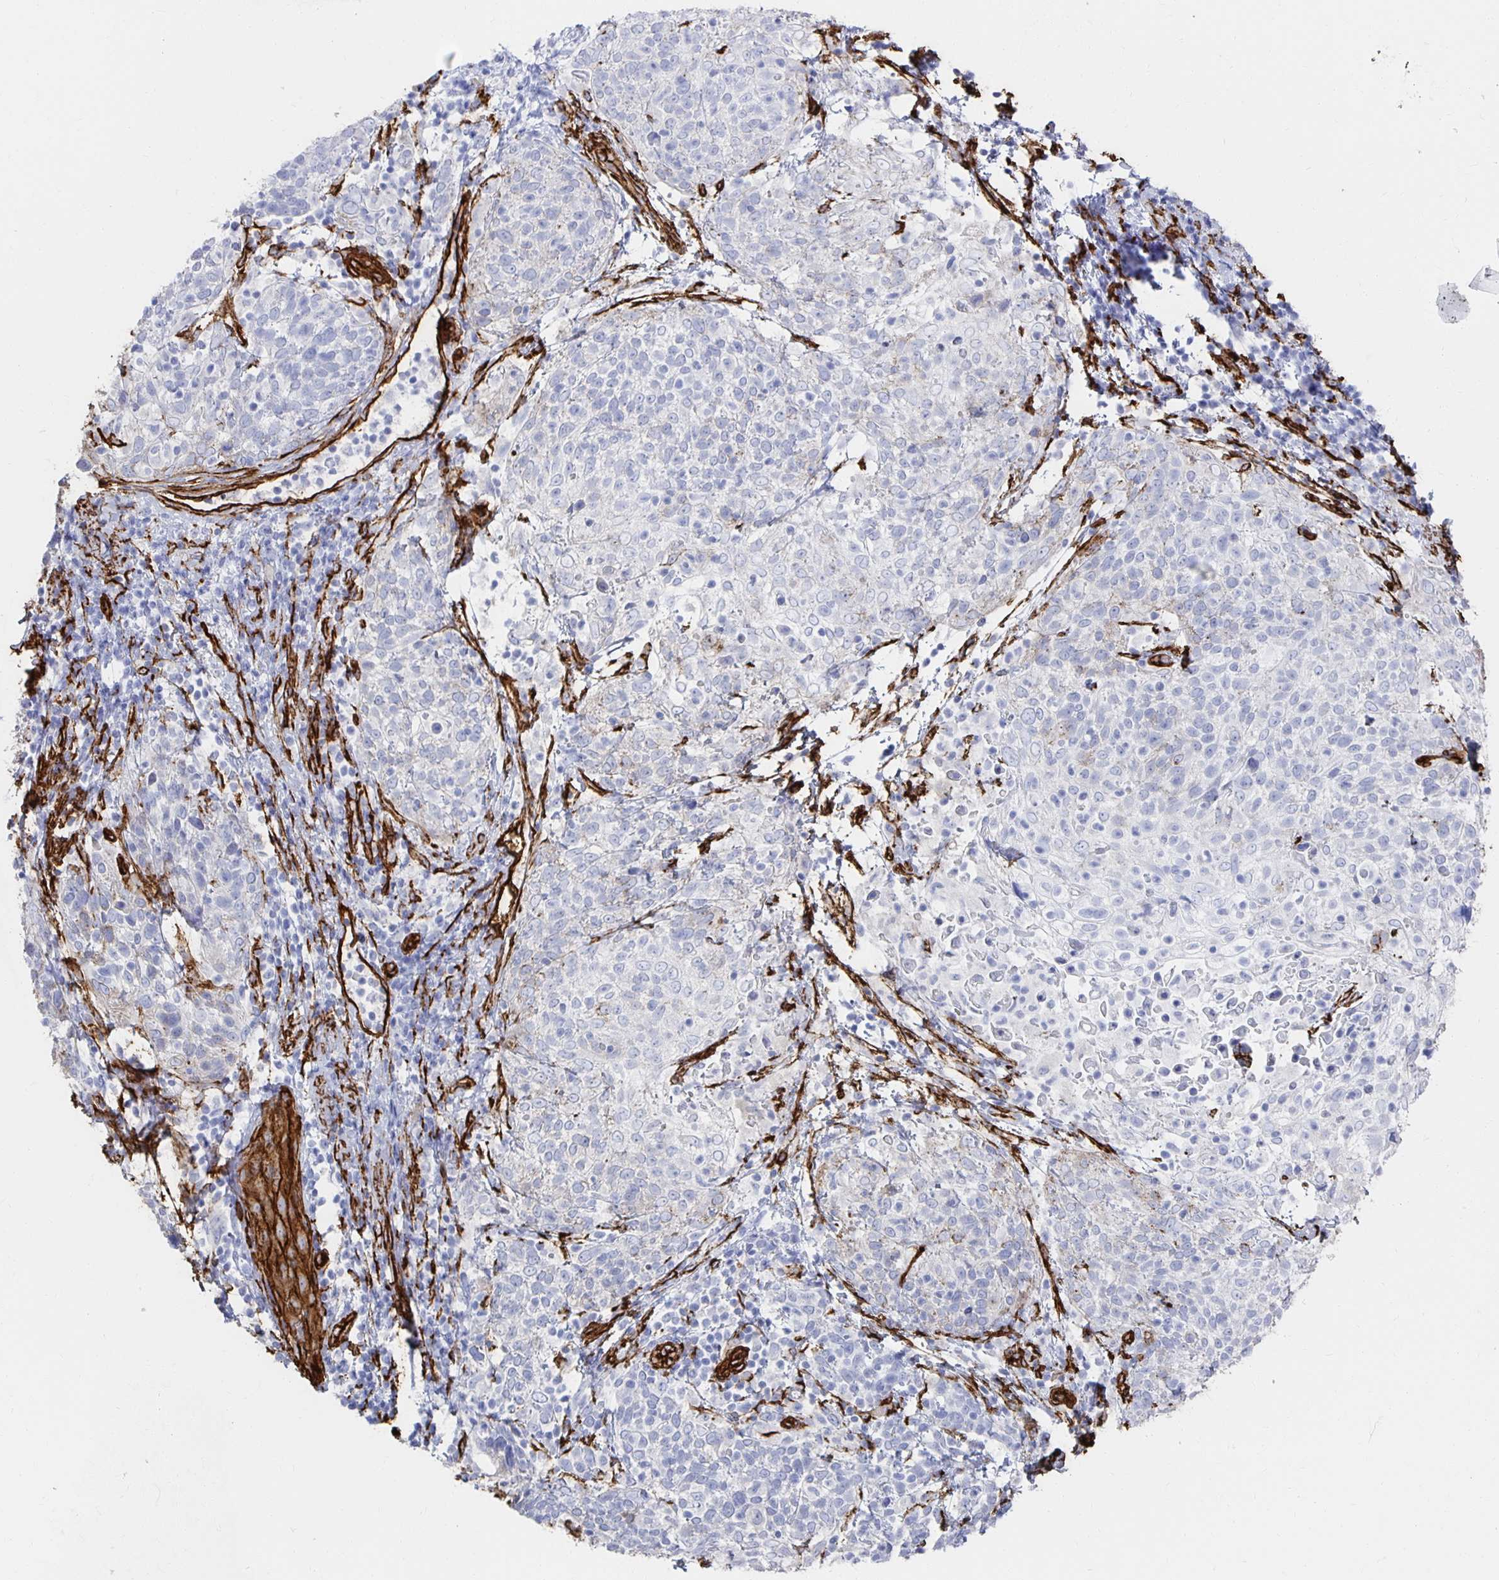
{"staining": {"intensity": "negative", "quantity": "none", "location": "none"}, "tissue": "cervical cancer", "cell_type": "Tumor cells", "image_type": "cancer", "snomed": [{"axis": "morphology", "description": "Squamous cell carcinoma, NOS"}, {"axis": "topography", "description": "Cervix"}], "caption": "IHC image of cervical squamous cell carcinoma stained for a protein (brown), which reveals no staining in tumor cells.", "gene": "VIPR2", "patient": {"sex": "female", "age": 61}}